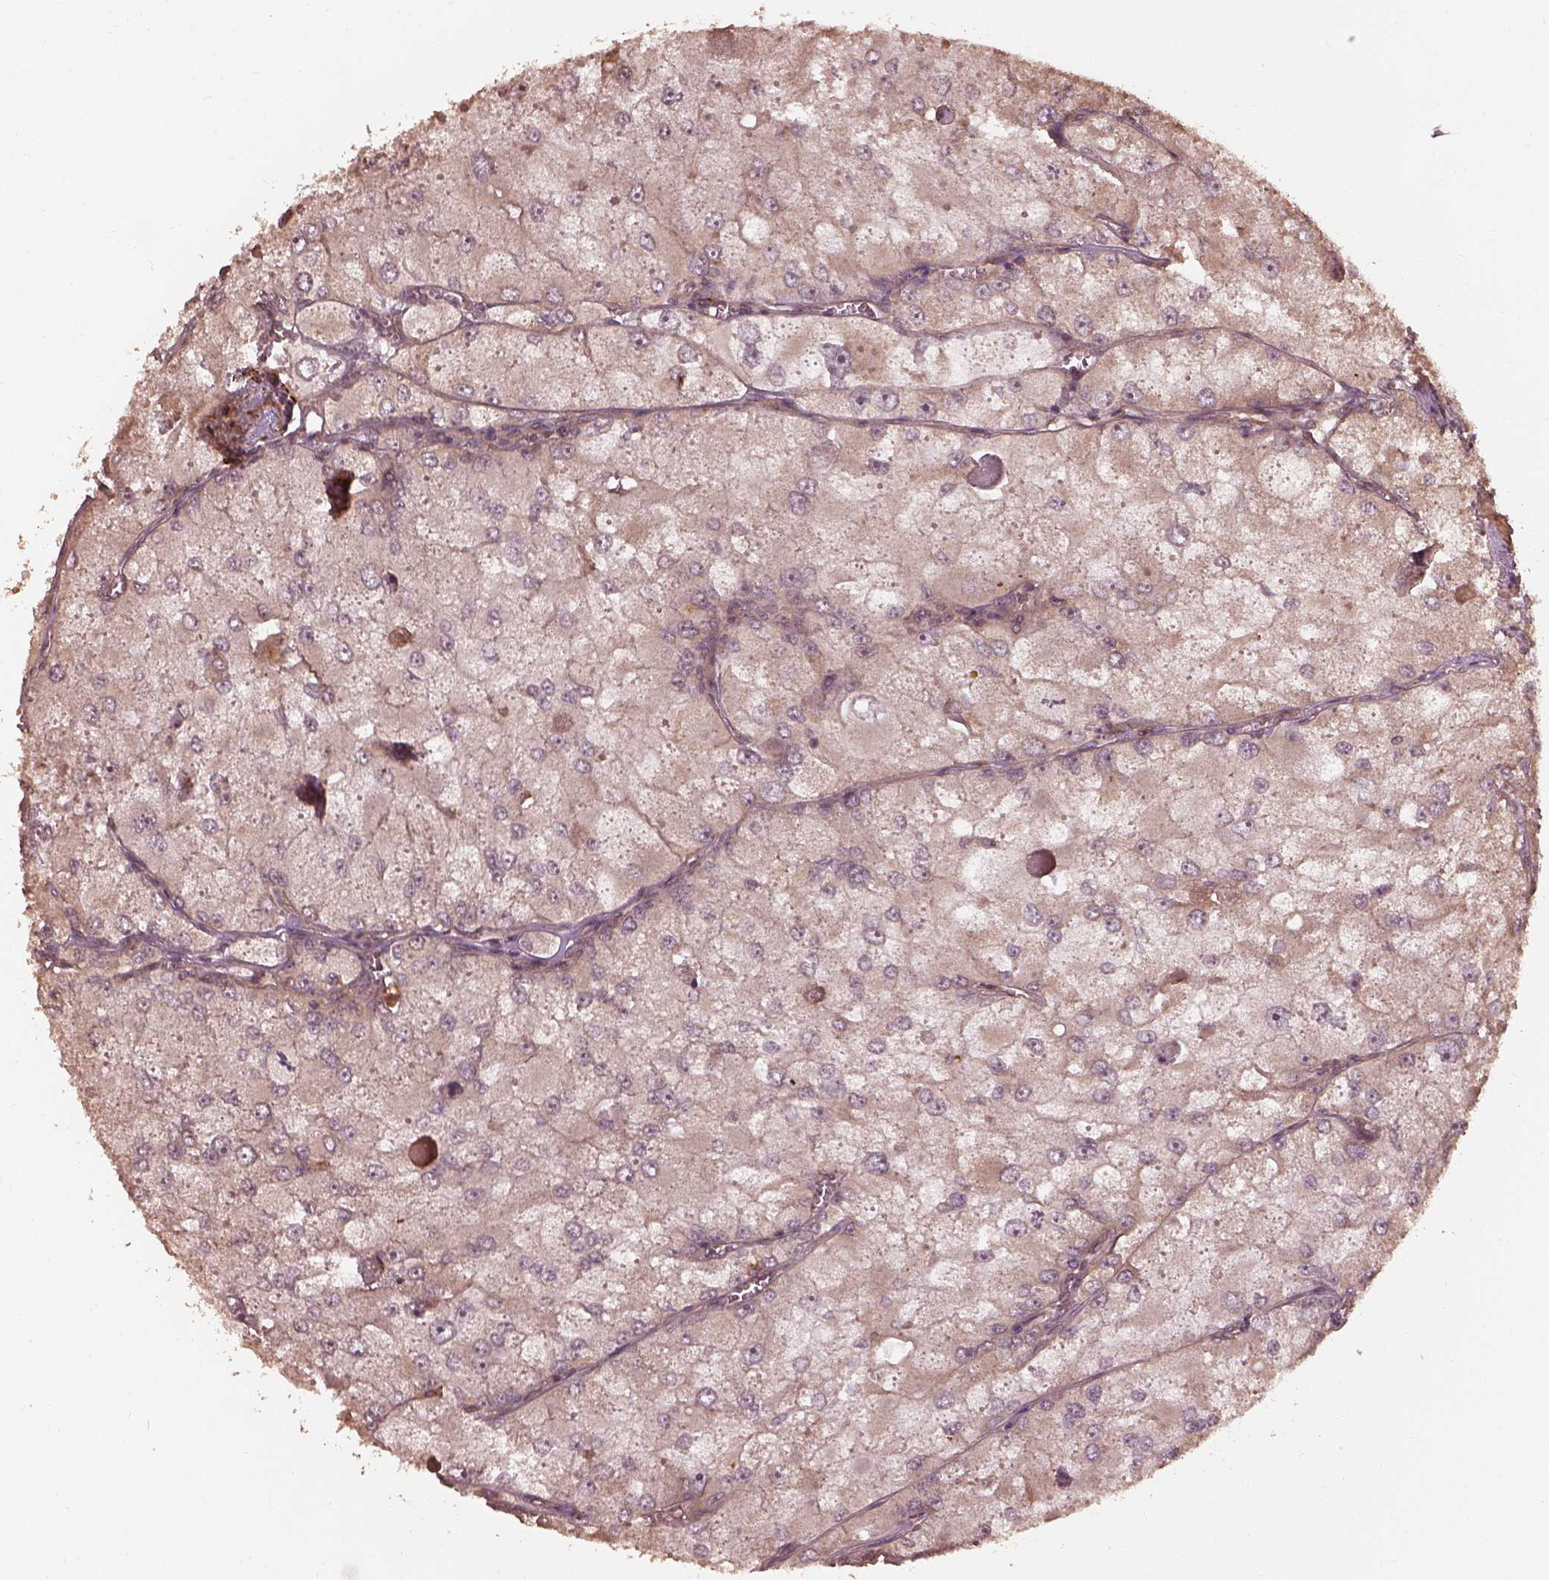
{"staining": {"intensity": "moderate", "quantity": "25%-75%", "location": "cytoplasmic/membranous"}, "tissue": "renal cancer", "cell_type": "Tumor cells", "image_type": "cancer", "snomed": [{"axis": "morphology", "description": "Adenocarcinoma, NOS"}, {"axis": "topography", "description": "Kidney"}], "caption": "Renal adenocarcinoma tissue reveals moderate cytoplasmic/membranous positivity in about 25%-75% of tumor cells", "gene": "METTL4", "patient": {"sex": "female", "age": 70}}